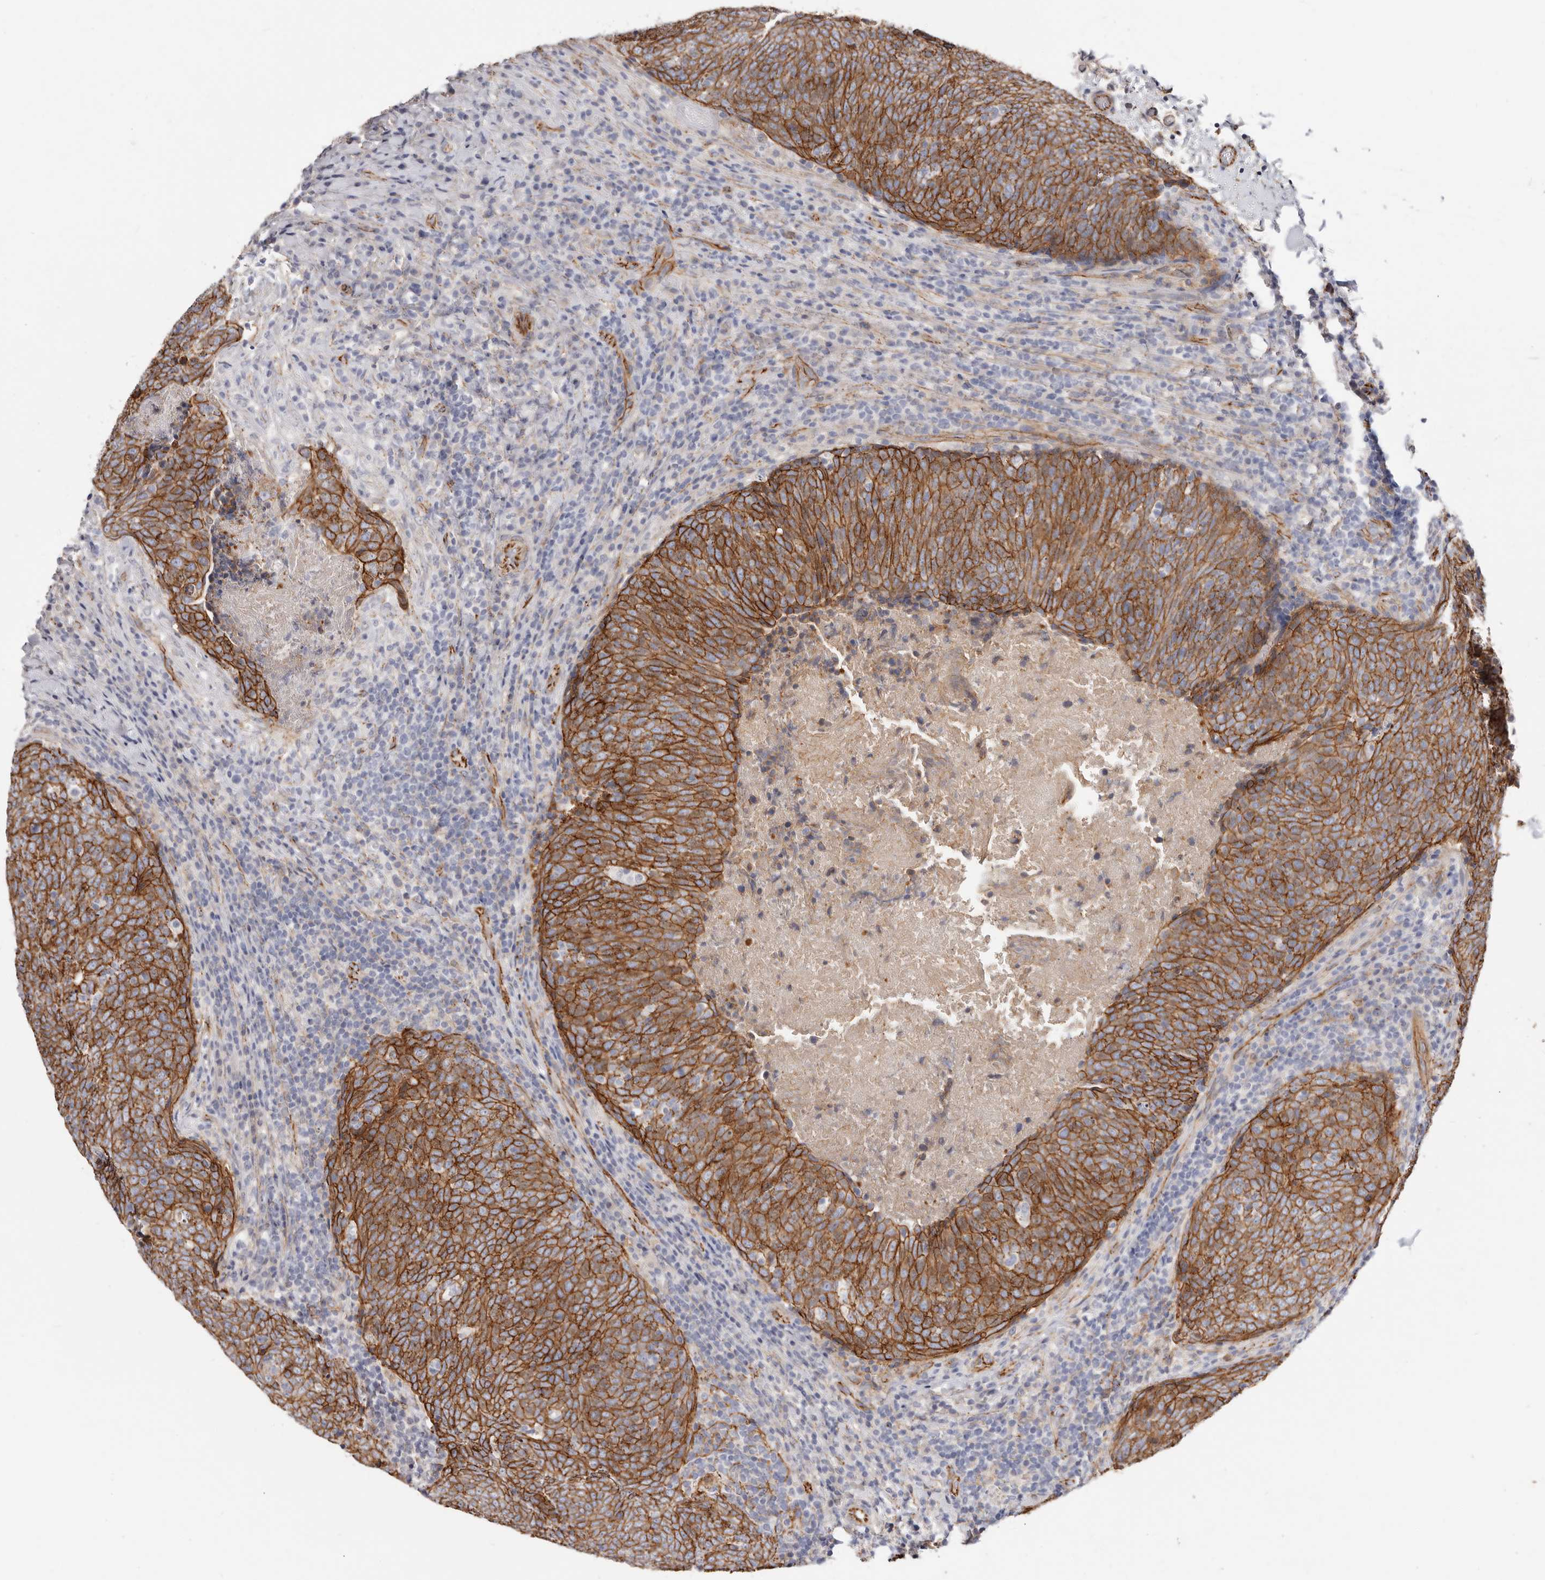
{"staining": {"intensity": "strong", "quantity": ">75%", "location": "cytoplasmic/membranous"}, "tissue": "head and neck cancer", "cell_type": "Tumor cells", "image_type": "cancer", "snomed": [{"axis": "morphology", "description": "Squamous cell carcinoma, NOS"}, {"axis": "morphology", "description": "Squamous cell carcinoma, metastatic, NOS"}, {"axis": "topography", "description": "Lymph node"}, {"axis": "topography", "description": "Head-Neck"}], "caption": "Immunohistochemistry (IHC) photomicrograph of human head and neck metastatic squamous cell carcinoma stained for a protein (brown), which reveals high levels of strong cytoplasmic/membranous expression in about >75% of tumor cells.", "gene": "CTNNB1", "patient": {"sex": "male", "age": 62}}